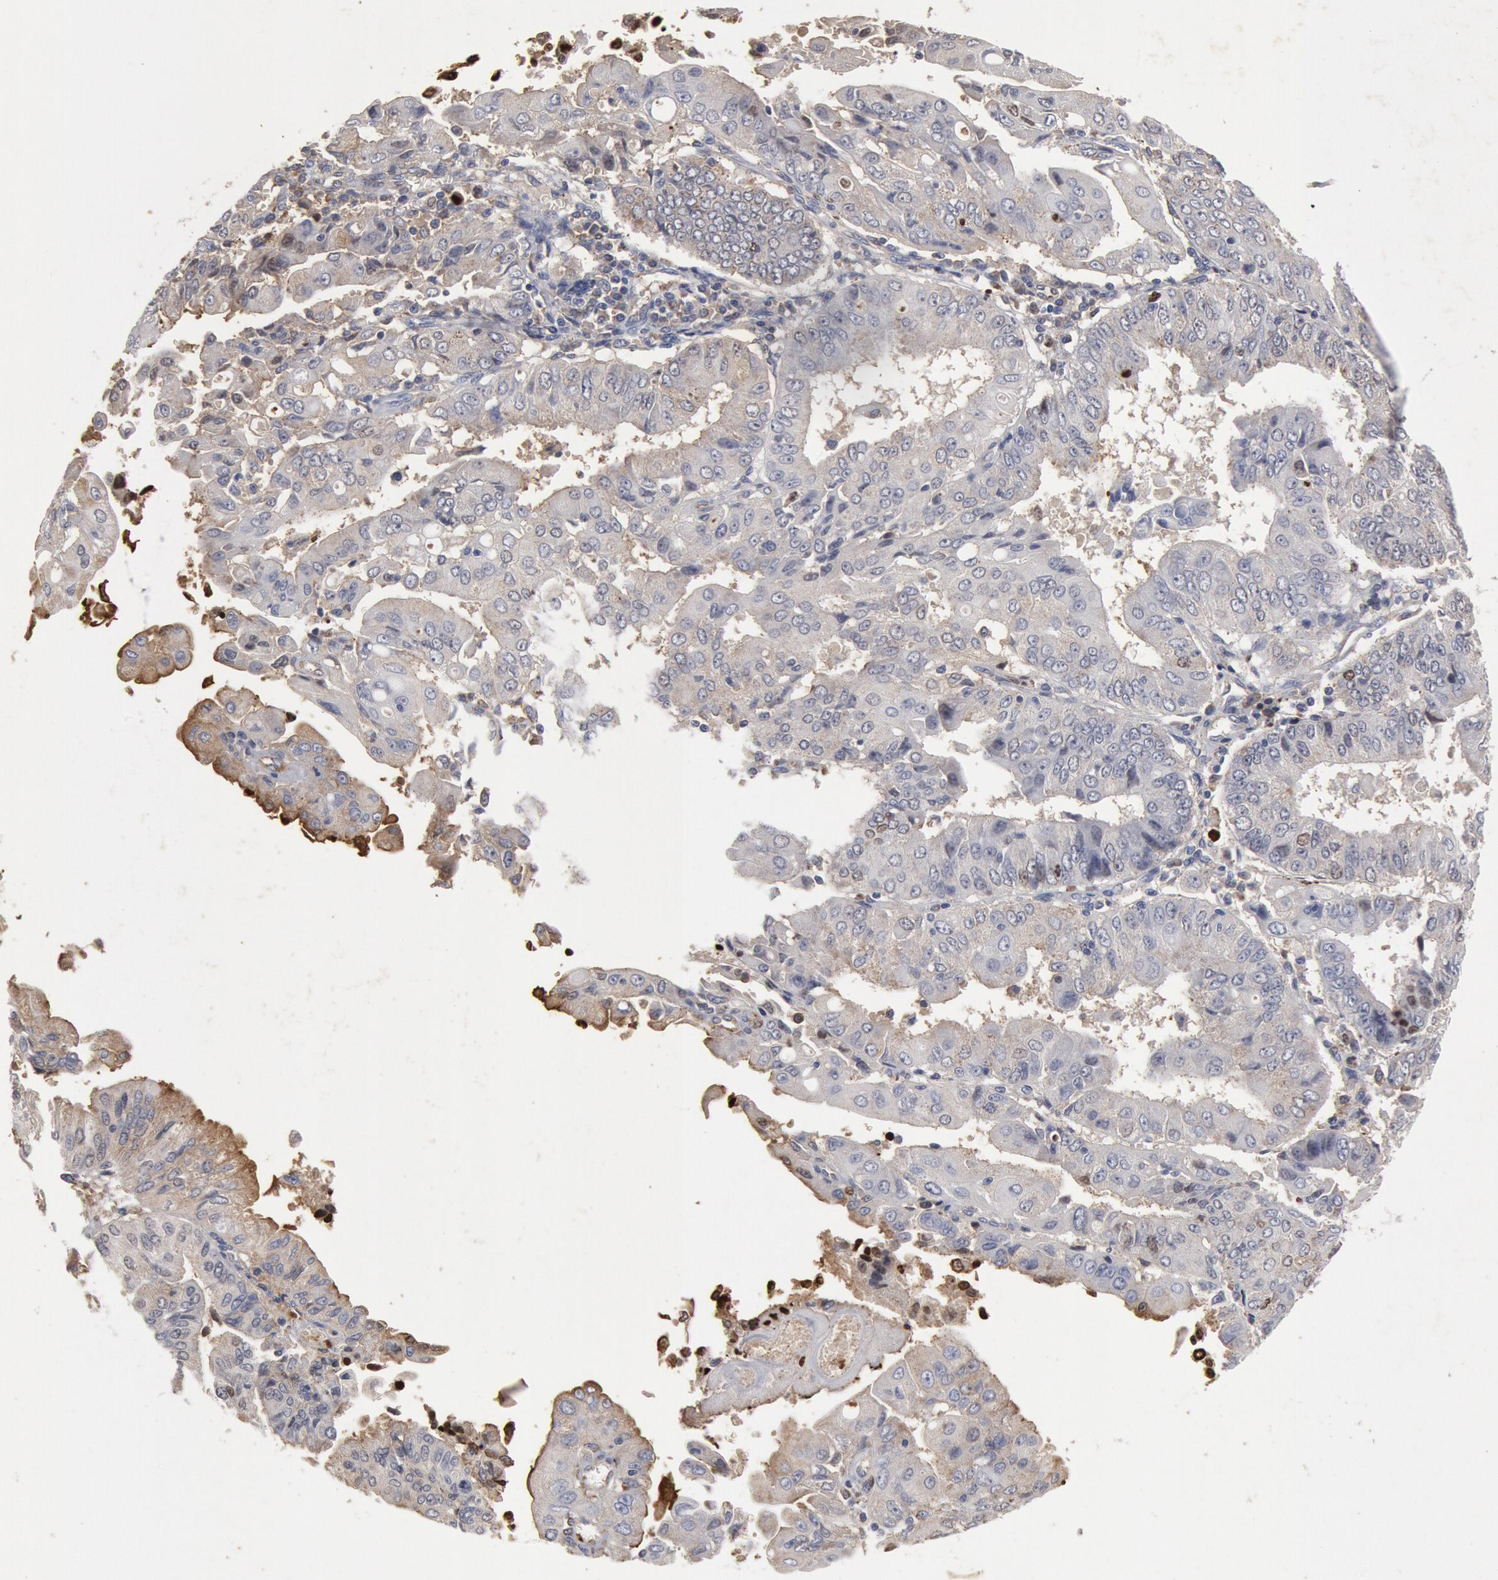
{"staining": {"intensity": "weak", "quantity": ">75%", "location": "cytoplasmic/membranous"}, "tissue": "endometrial cancer", "cell_type": "Tumor cells", "image_type": "cancer", "snomed": [{"axis": "morphology", "description": "Adenocarcinoma, NOS"}, {"axis": "topography", "description": "Endometrium"}], "caption": "An immunohistochemistry micrograph of neoplastic tissue is shown. Protein staining in brown labels weak cytoplasmic/membranous positivity in endometrial cancer within tumor cells.", "gene": "FOXA2", "patient": {"sex": "female", "age": 75}}